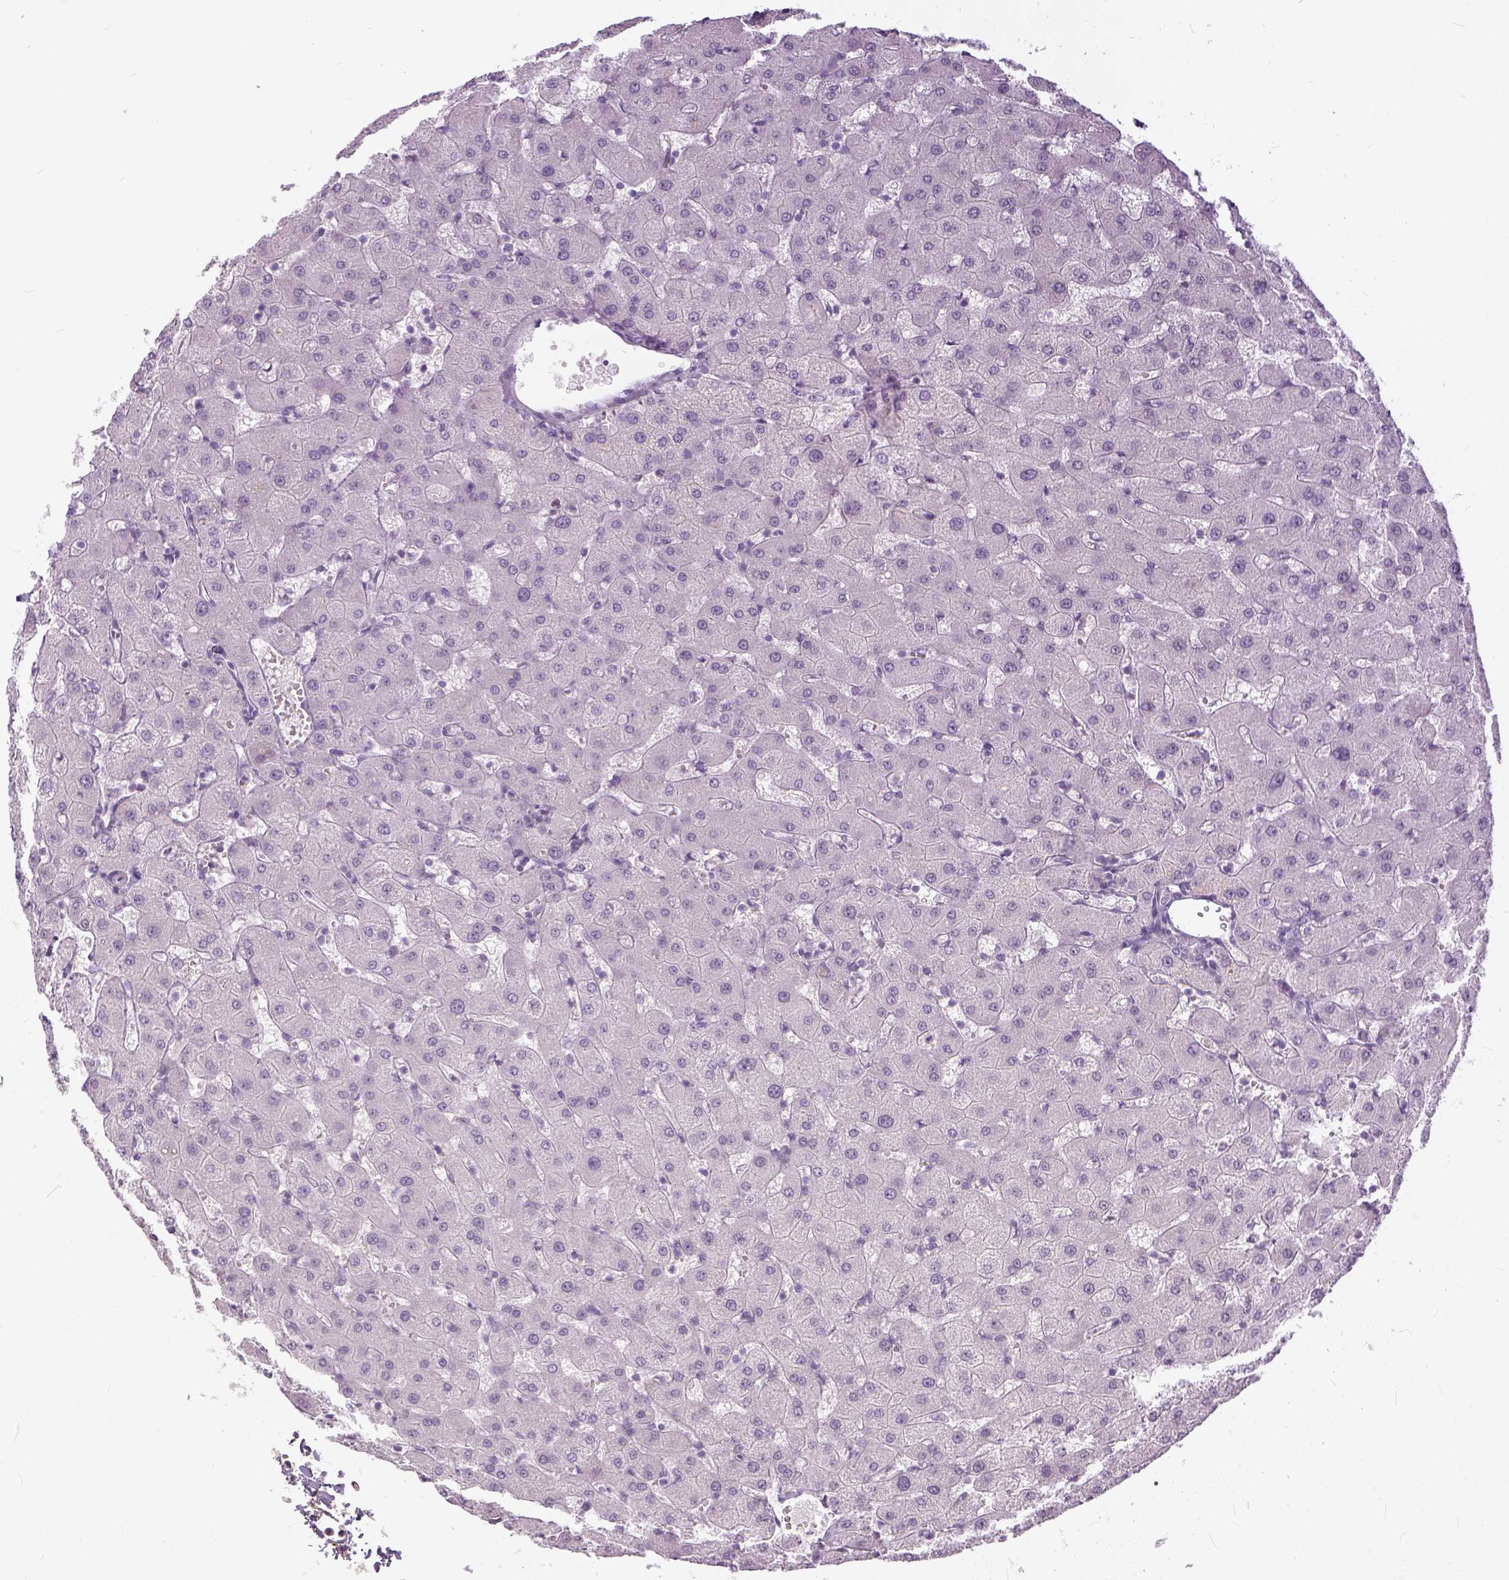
{"staining": {"intensity": "negative", "quantity": "none", "location": "none"}, "tissue": "liver", "cell_type": "Cholangiocytes", "image_type": "normal", "snomed": [{"axis": "morphology", "description": "Normal tissue, NOS"}, {"axis": "topography", "description": "Liver"}], "caption": "An immunohistochemistry histopathology image of benign liver is shown. There is no staining in cholangiocytes of liver.", "gene": "ANO2", "patient": {"sex": "female", "age": 63}}